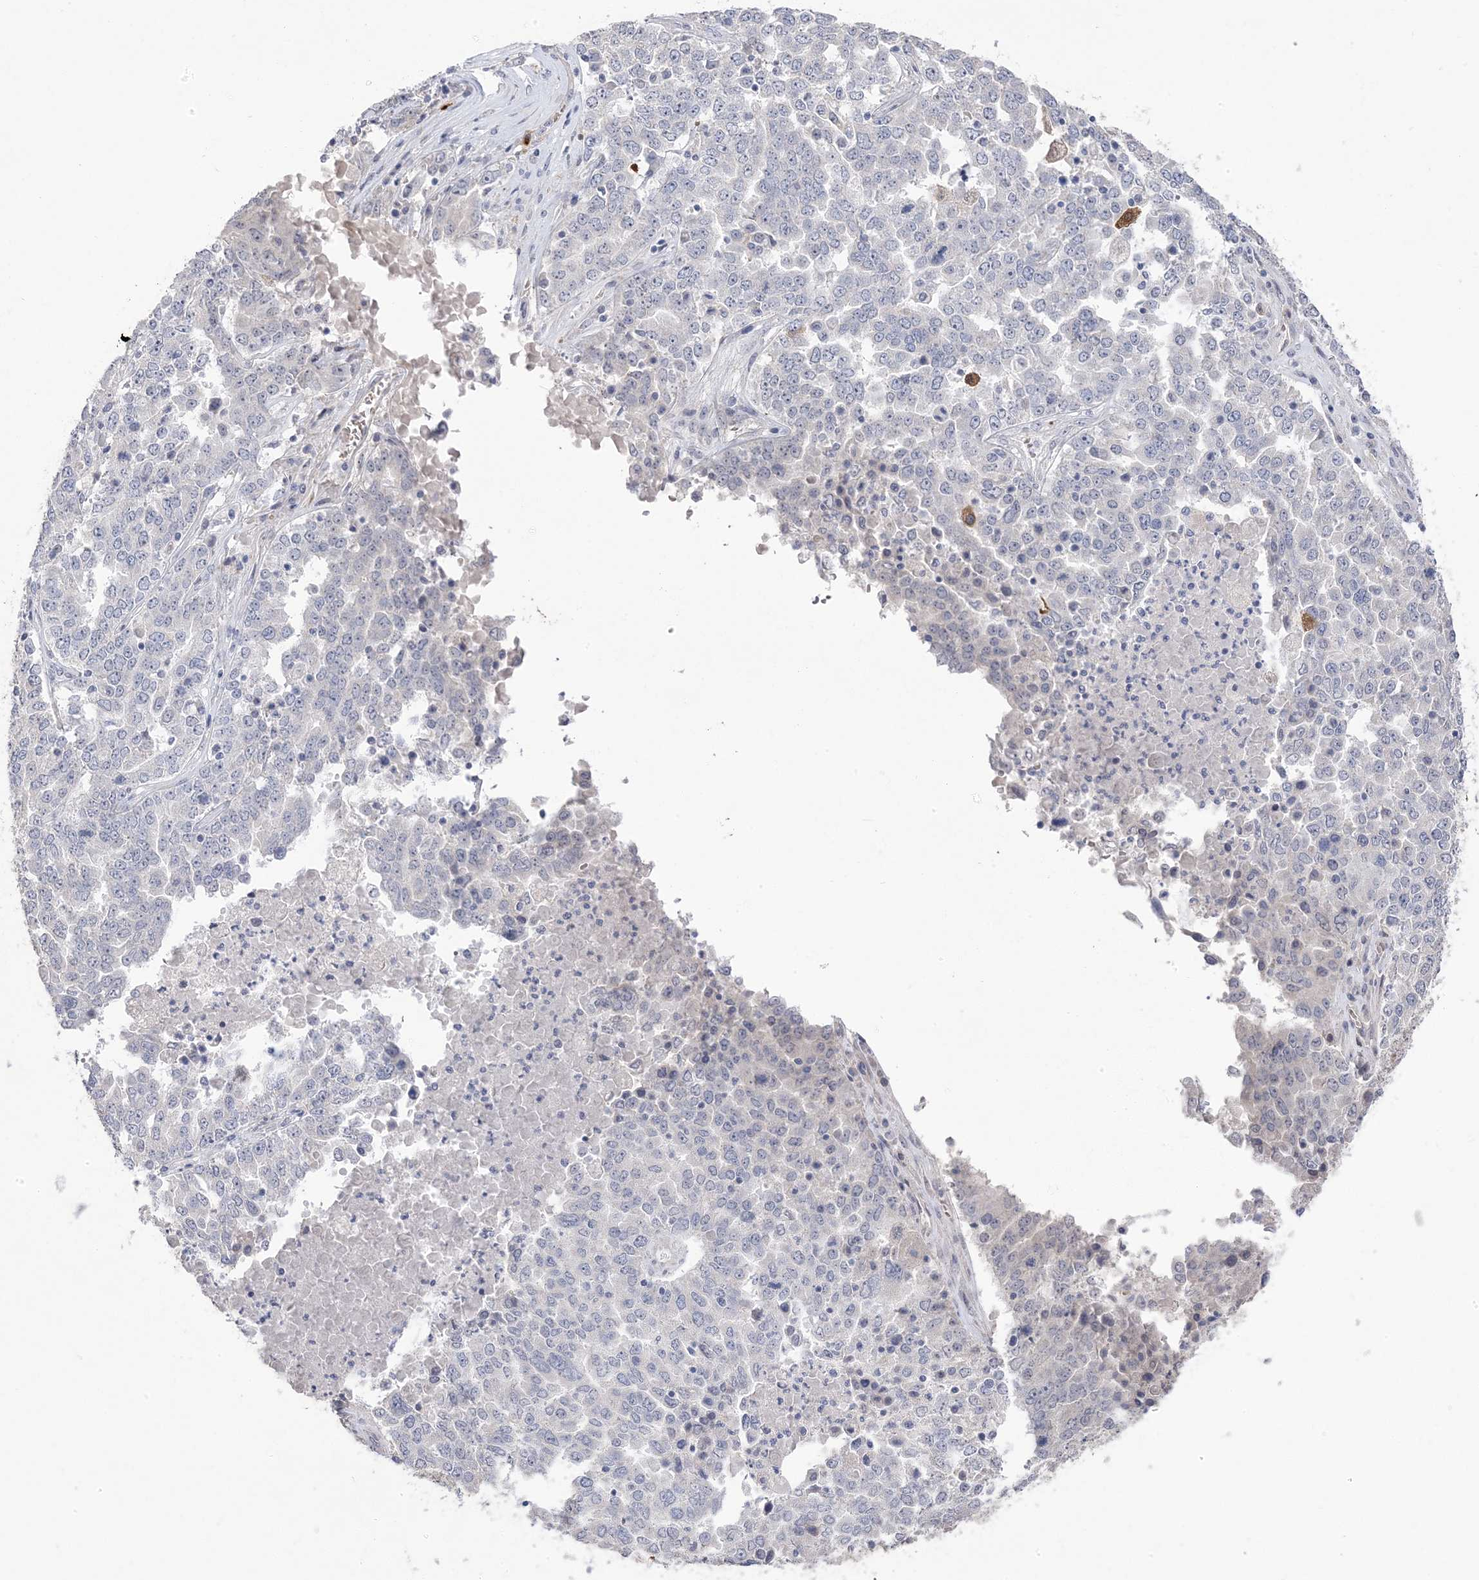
{"staining": {"intensity": "negative", "quantity": "none", "location": "none"}, "tissue": "ovarian cancer", "cell_type": "Tumor cells", "image_type": "cancer", "snomed": [{"axis": "morphology", "description": "Carcinoma, endometroid"}, {"axis": "topography", "description": "Ovary"}], "caption": "Tumor cells show no significant staining in ovarian cancer (endometroid carcinoma).", "gene": "GTPBP6", "patient": {"sex": "female", "age": 62}}